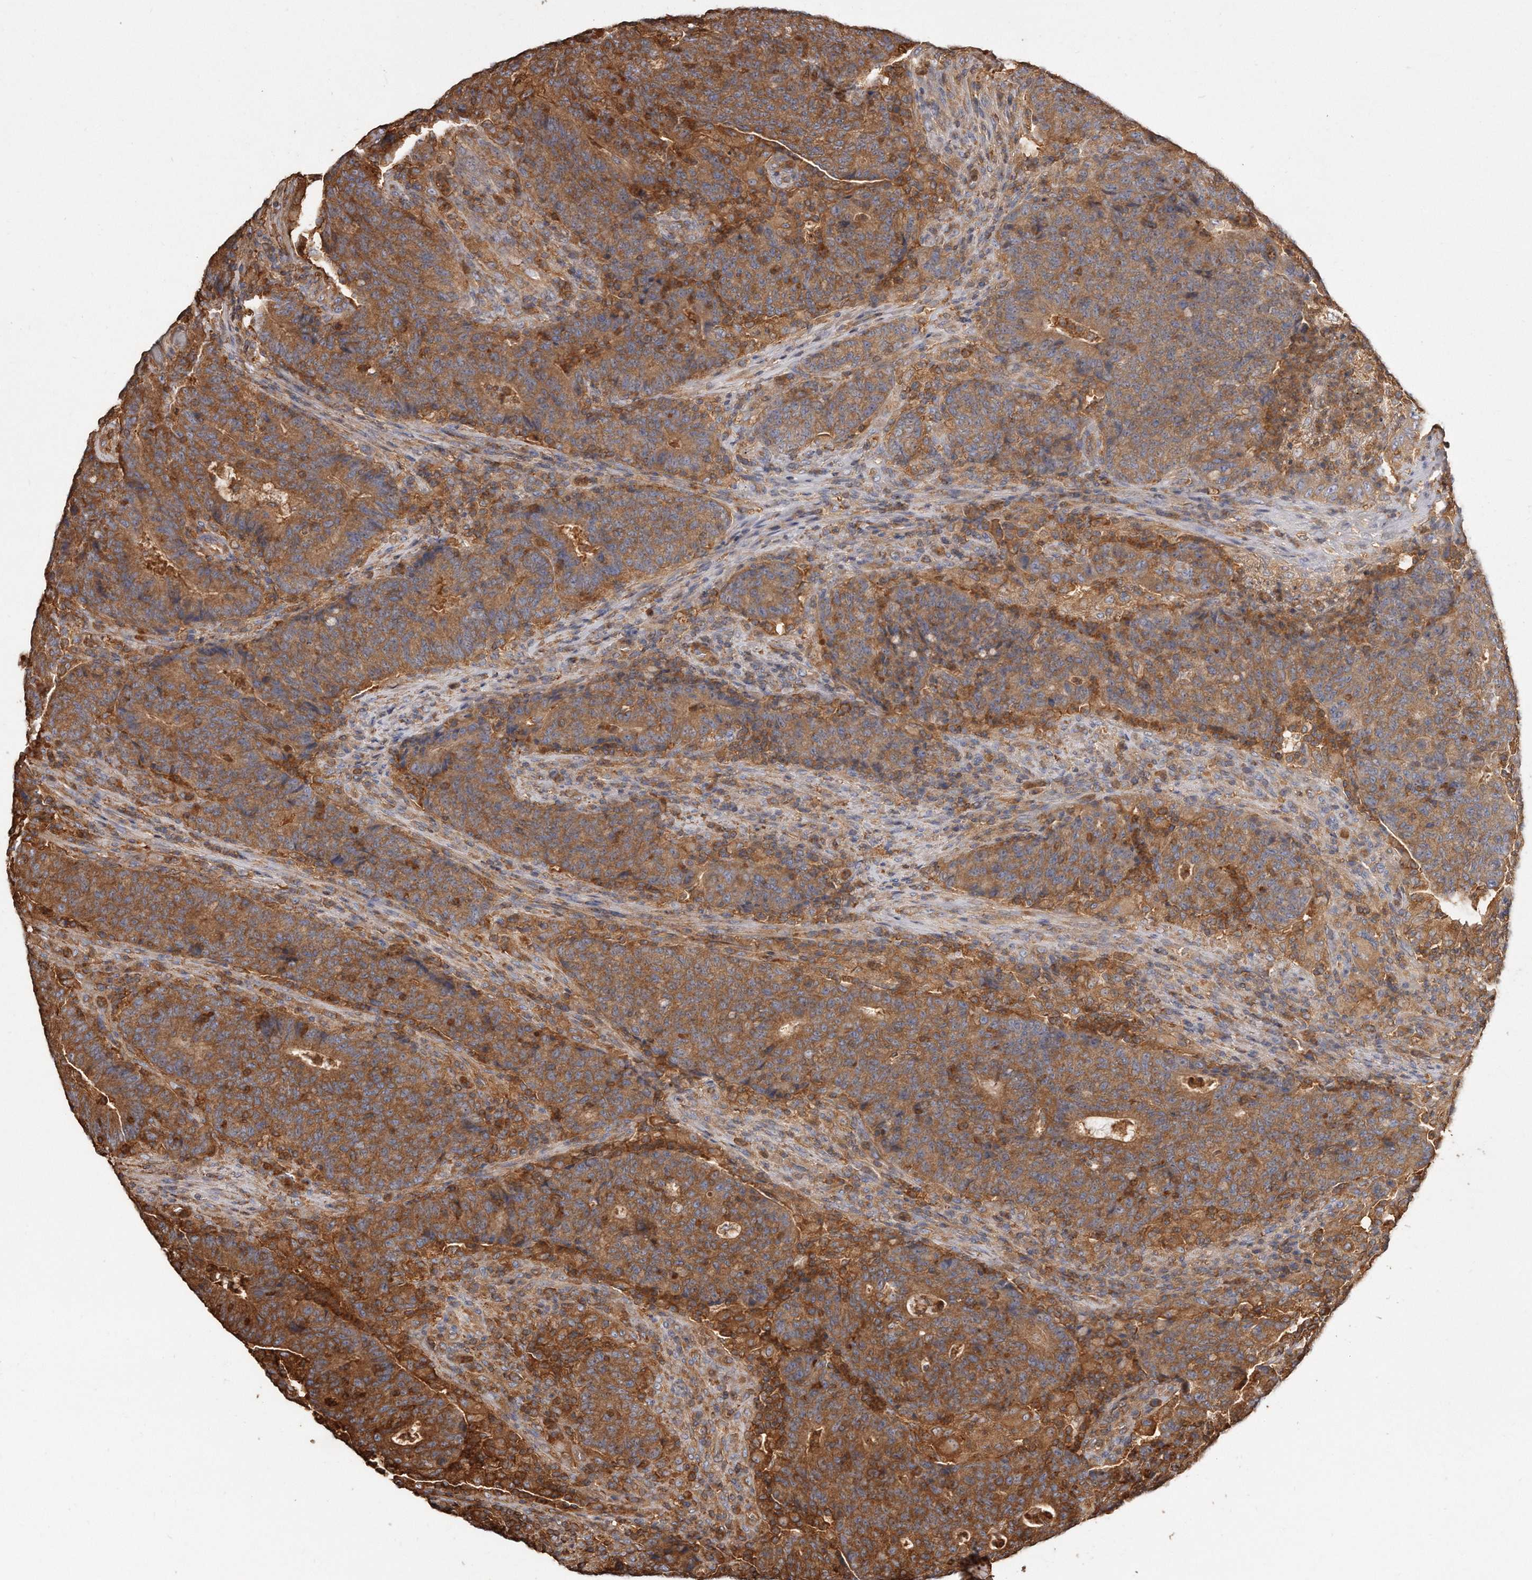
{"staining": {"intensity": "moderate", "quantity": ">75%", "location": "cytoplasmic/membranous"}, "tissue": "colorectal cancer", "cell_type": "Tumor cells", "image_type": "cancer", "snomed": [{"axis": "morphology", "description": "Adenocarcinoma, NOS"}, {"axis": "topography", "description": "Colon"}], "caption": "Protein analysis of colorectal adenocarcinoma tissue demonstrates moderate cytoplasmic/membranous positivity in approximately >75% of tumor cells.", "gene": "CAP1", "patient": {"sex": "female", "age": 75}}